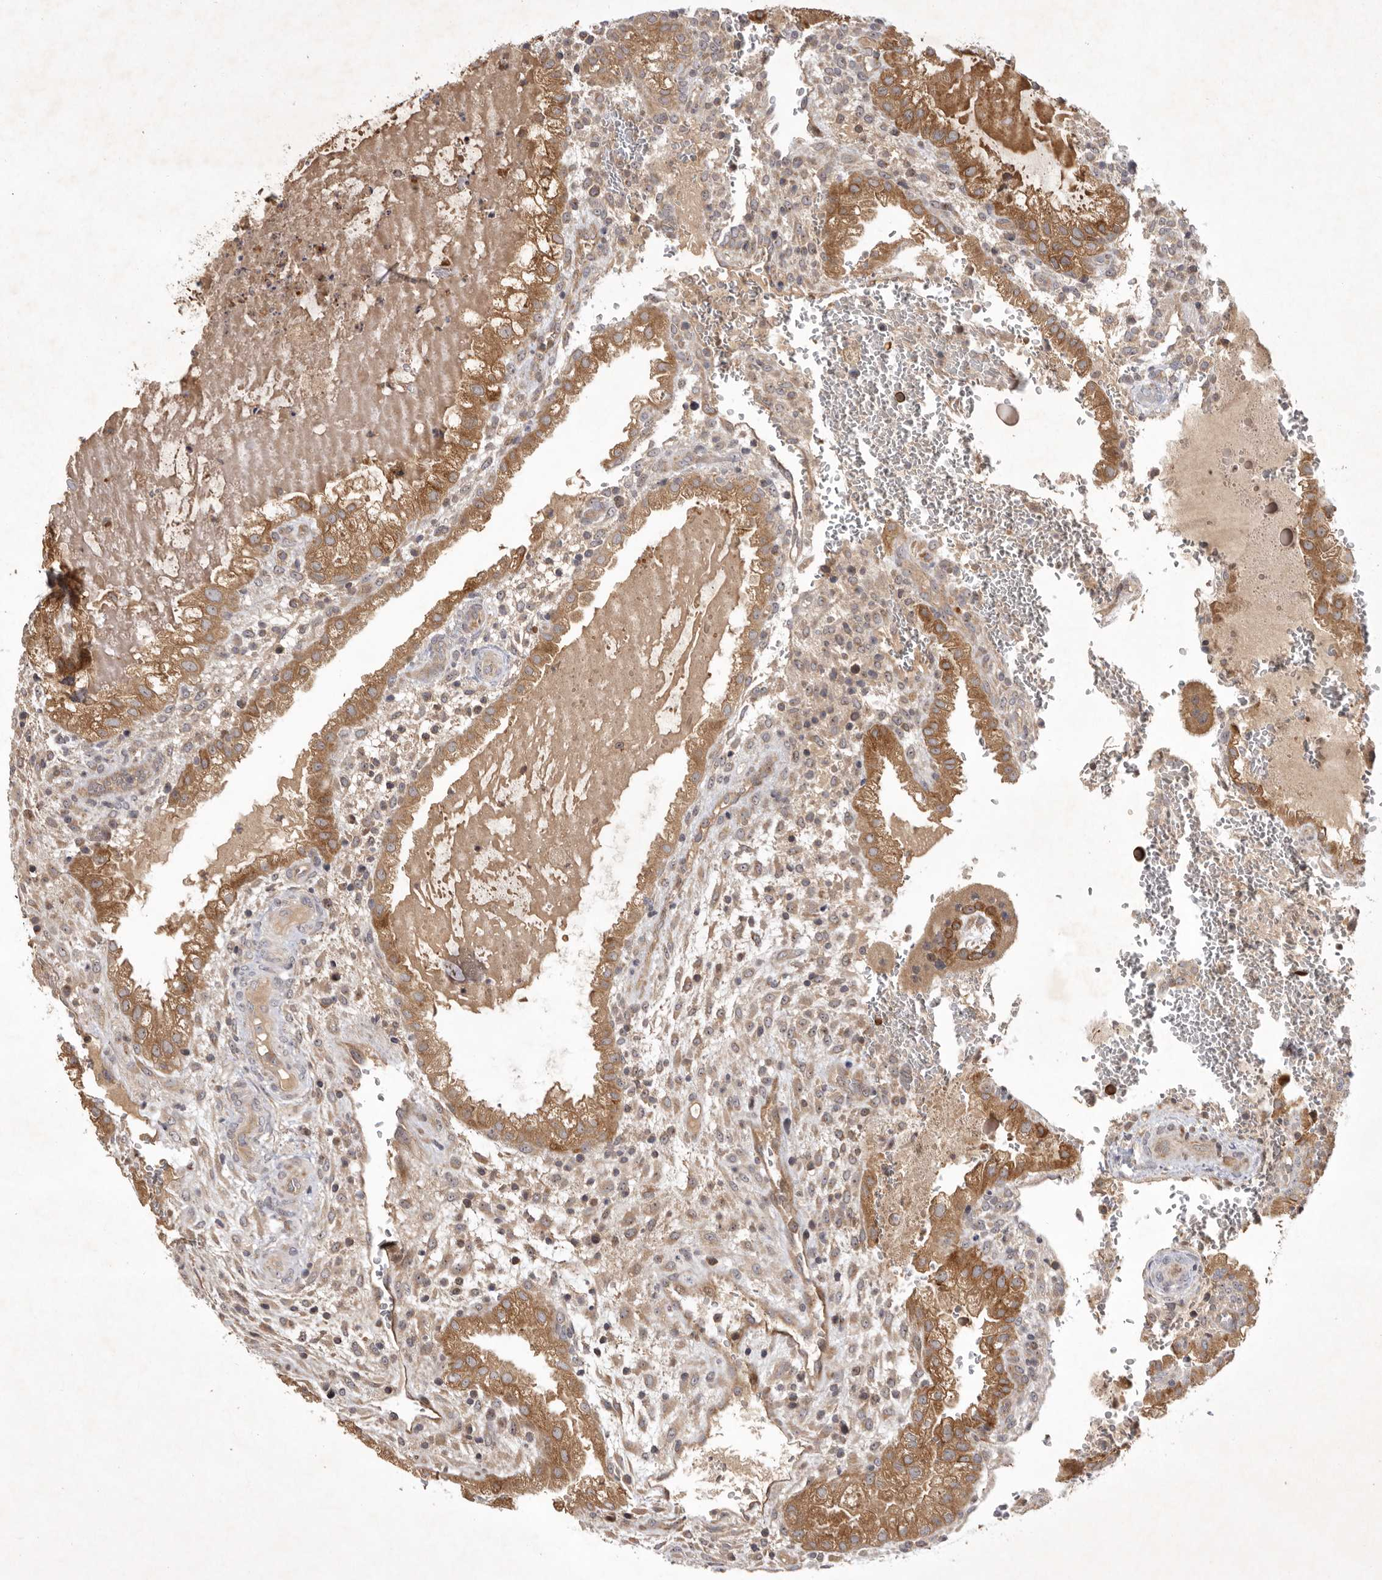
{"staining": {"intensity": "moderate", "quantity": ">75%", "location": "cytoplasmic/membranous"}, "tissue": "placenta", "cell_type": "Decidual cells", "image_type": "normal", "snomed": [{"axis": "morphology", "description": "Normal tissue, NOS"}, {"axis": "topography", "description": "Placenta"}], "caption": "Placenta stained for a protein reveals moderate cytoplasmic/membranous positivity in decidual cells. The staining was performed using DAB (3,3'-diaminobenzidine), with brown indicating positive protein expression. Nuclei are stained blue with hematoxylin.", "gene": "KIF2B", "patient": {"sex": "female", "age": 35}}